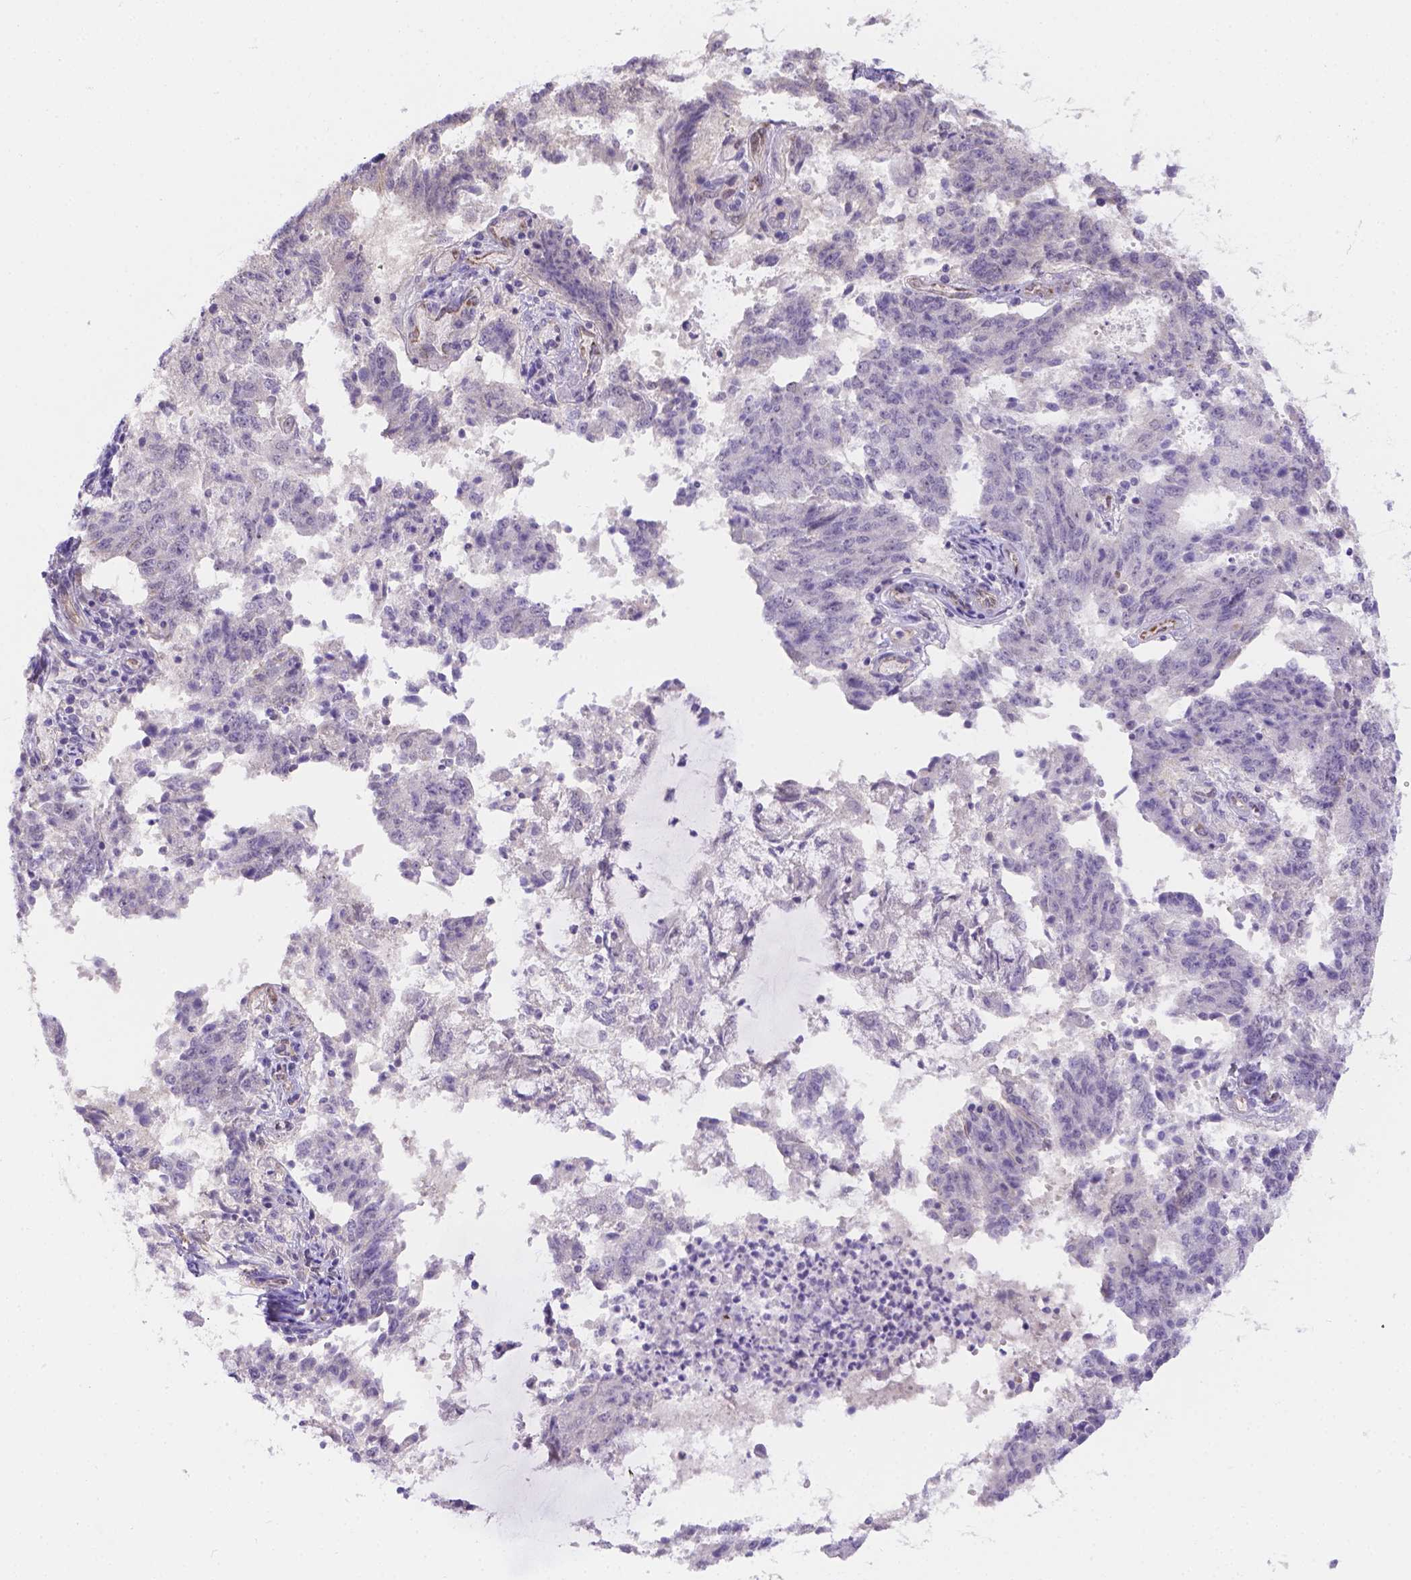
{"staining": {"intensity": "negative", "quantity": "none", "location": "none"}, "tissue": "endometrial cancer", "cell_type": "Tumor cells", "image_type": "cancer", "snomed": [{"axis": "morphology", "description": "Adenocarcinoma, NOS"}, {"axis": "topography", "description": "Endometrium"}], "caption": "High magnification brightfield microscopy of endometrial adenocarcinoma stained with DAB (brown) and counterstained with hematoxylin (blue): tumor cells show no significant staining.", "gene": "NXPE2", "patient": {"sex": "female", "age": 82}}